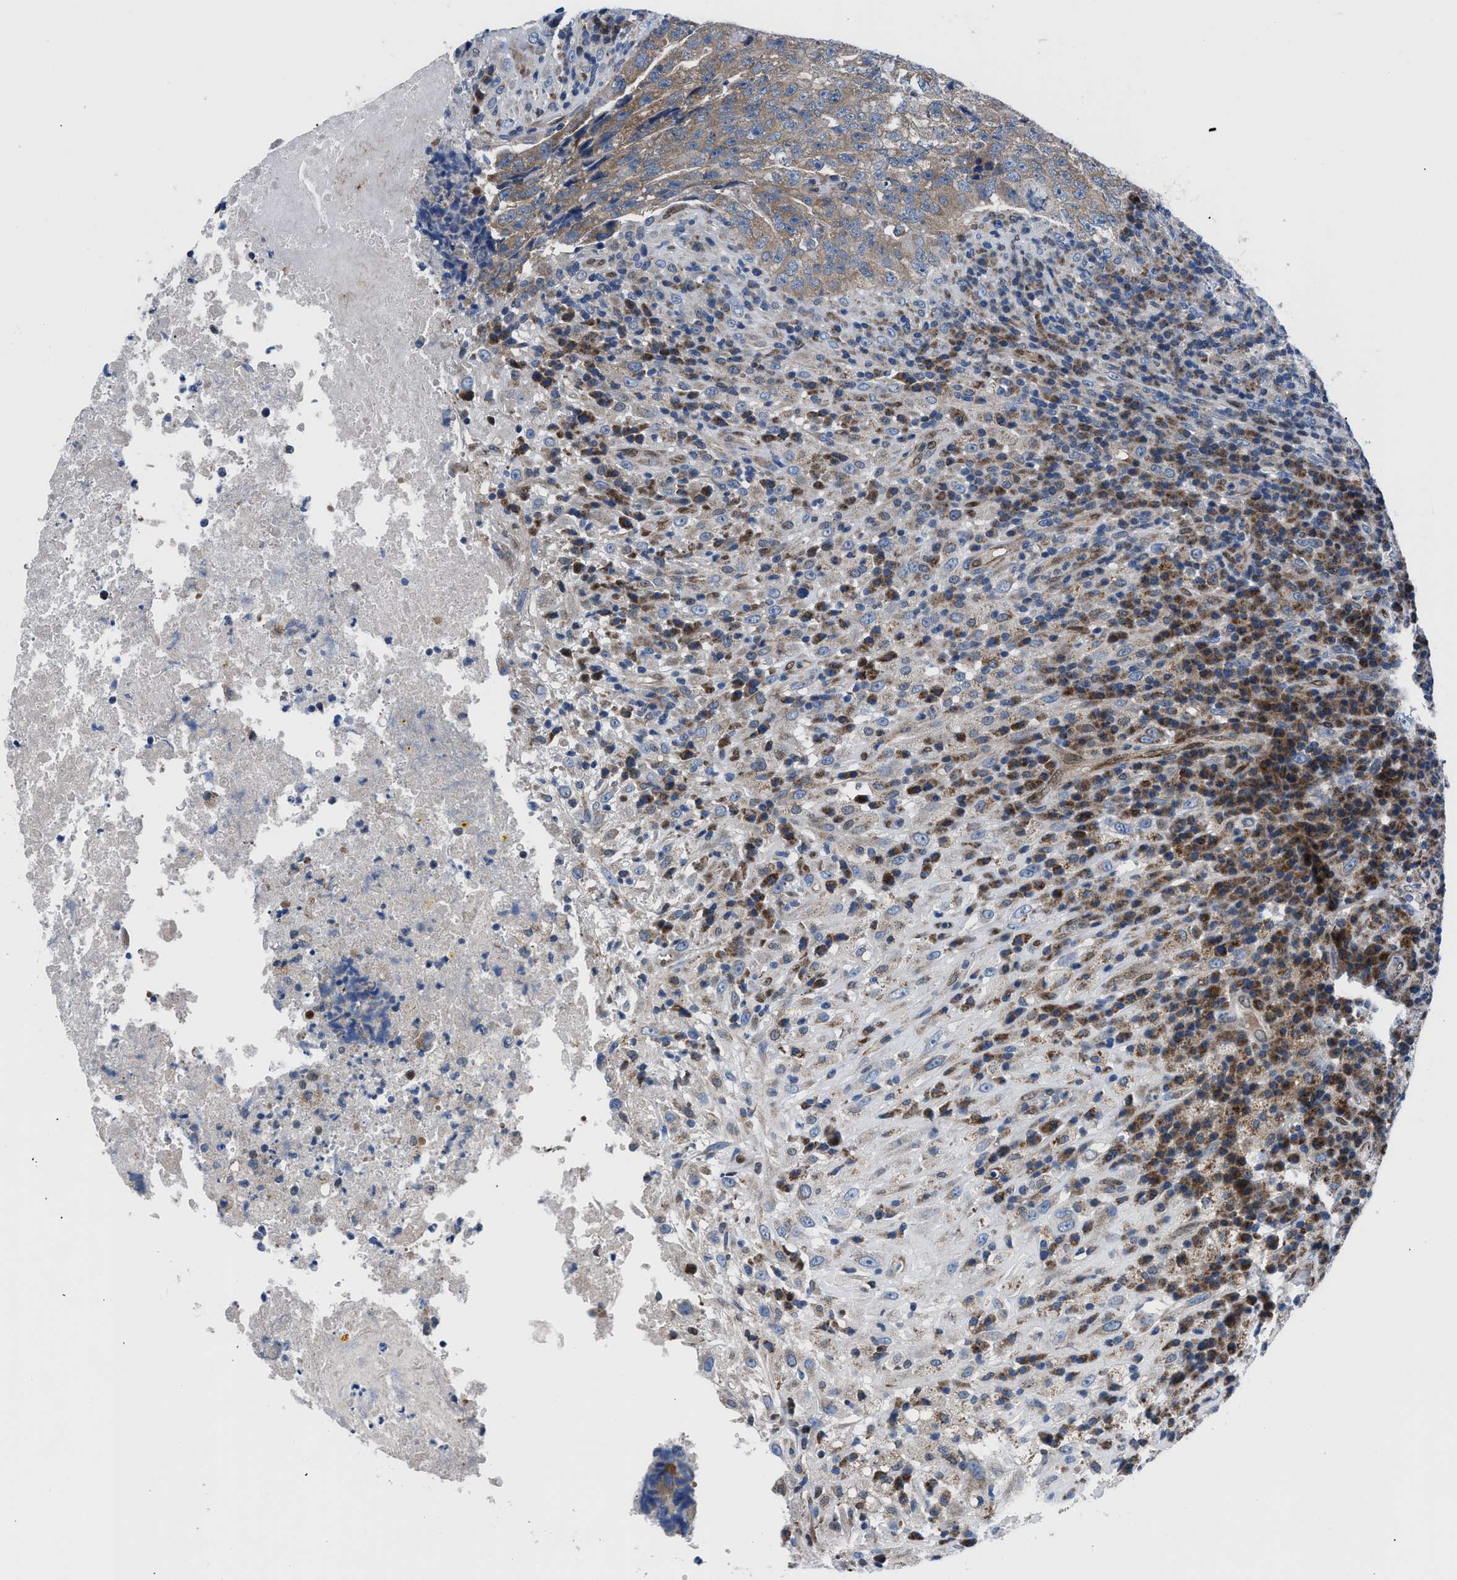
{"staining": {"intensity": "moderate", "quantity": ">75%", "location": "cytoplasmic/membranous"}, "tissue": "testis cancer", "cell_type": "Tumor cells", "image_type": "cancer", "snomed": [{"axis": "morphology", "description": "Necrosis, NOS"}, {"axis": "morphology", "description": "Carcinoma, Embryonal, NOS"}, {"axis": "topography", "description": "Testis"}], "caption": "Protein staining of testis cancer (embryonal carcinoma) tissue exhibits moderate cytoplasmic/membranous staining in about >75% of tumor cells. Immunohistochemistry stains the protein of interest in brown and the nuclei are stained blue.", "gene": "LMO2", "patient": {"sex": "male", "age": 19}}